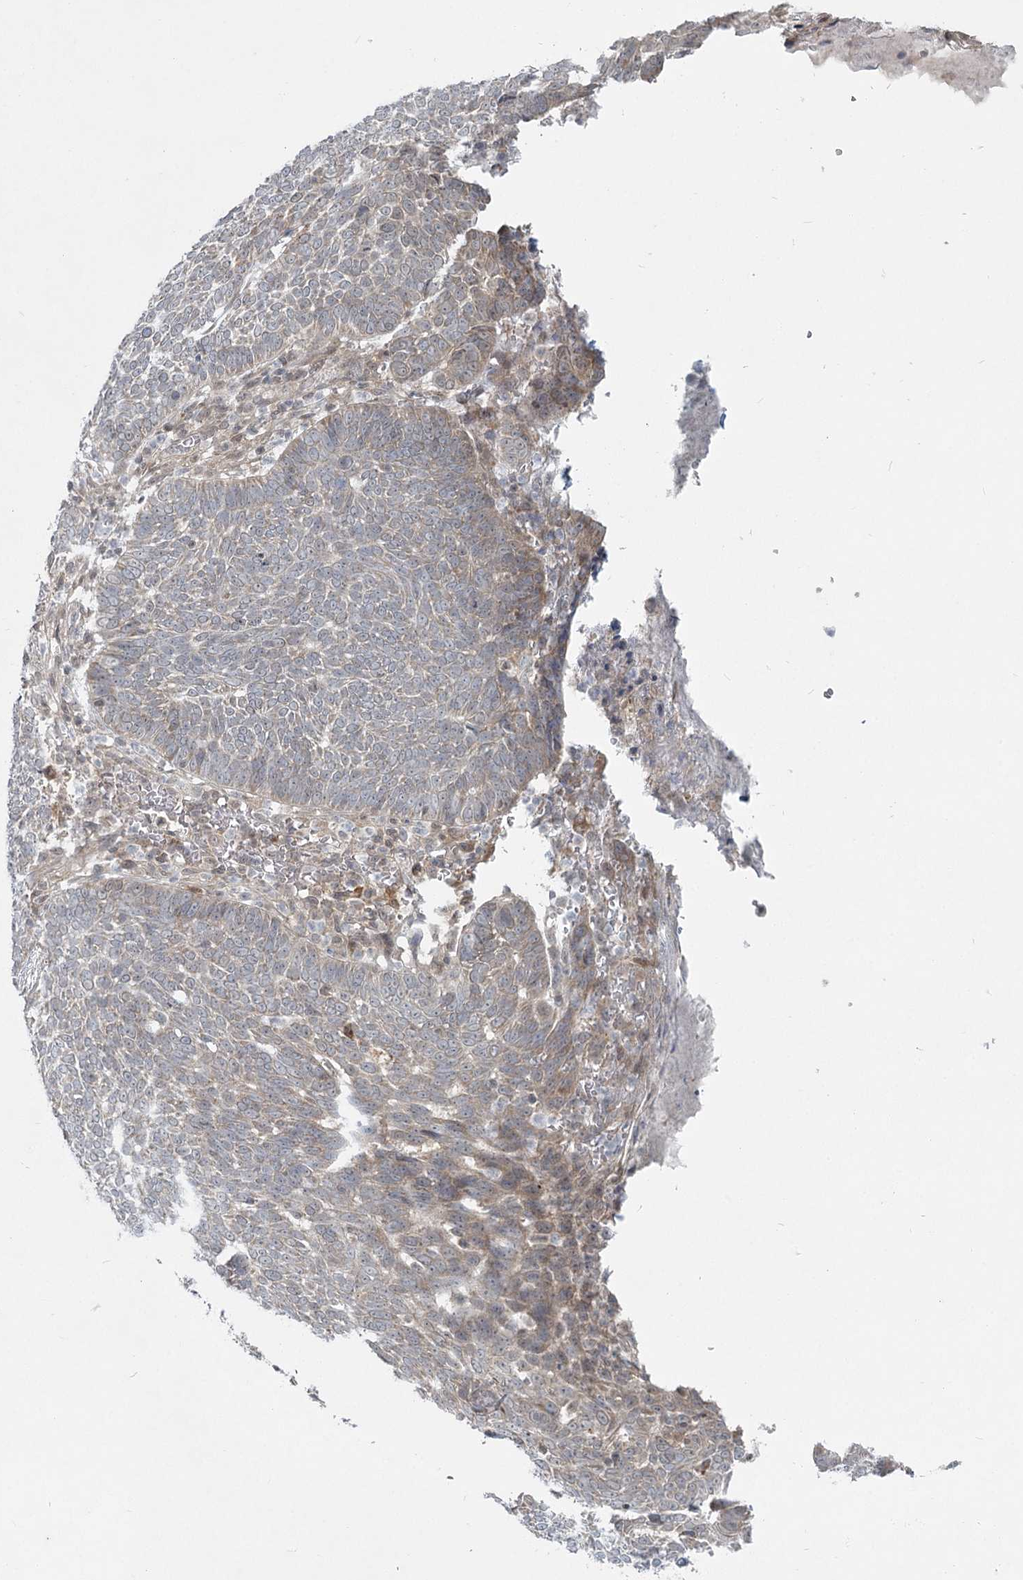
{"staining": {"intensity": "weak", "quantity": "<25%", "location": "cytoplasmic/membranous"}, "tissue": "skin cancer", "cell_type": "Tumor cells", "image_type": "cancer", "snomed": [{"axis": "morphology", "description": "Normal tissue, NOS"}, {"axis": "morphology", "description": "Basal cell carcinoma"}, {"axis": "topography", "description": "Skin"}], "caption": "Tumor cells show no significant protein positivity in skin basal cell carcinoma.", "gene": "THNSL1", "patient": {"sex": "male", "age": 64}}